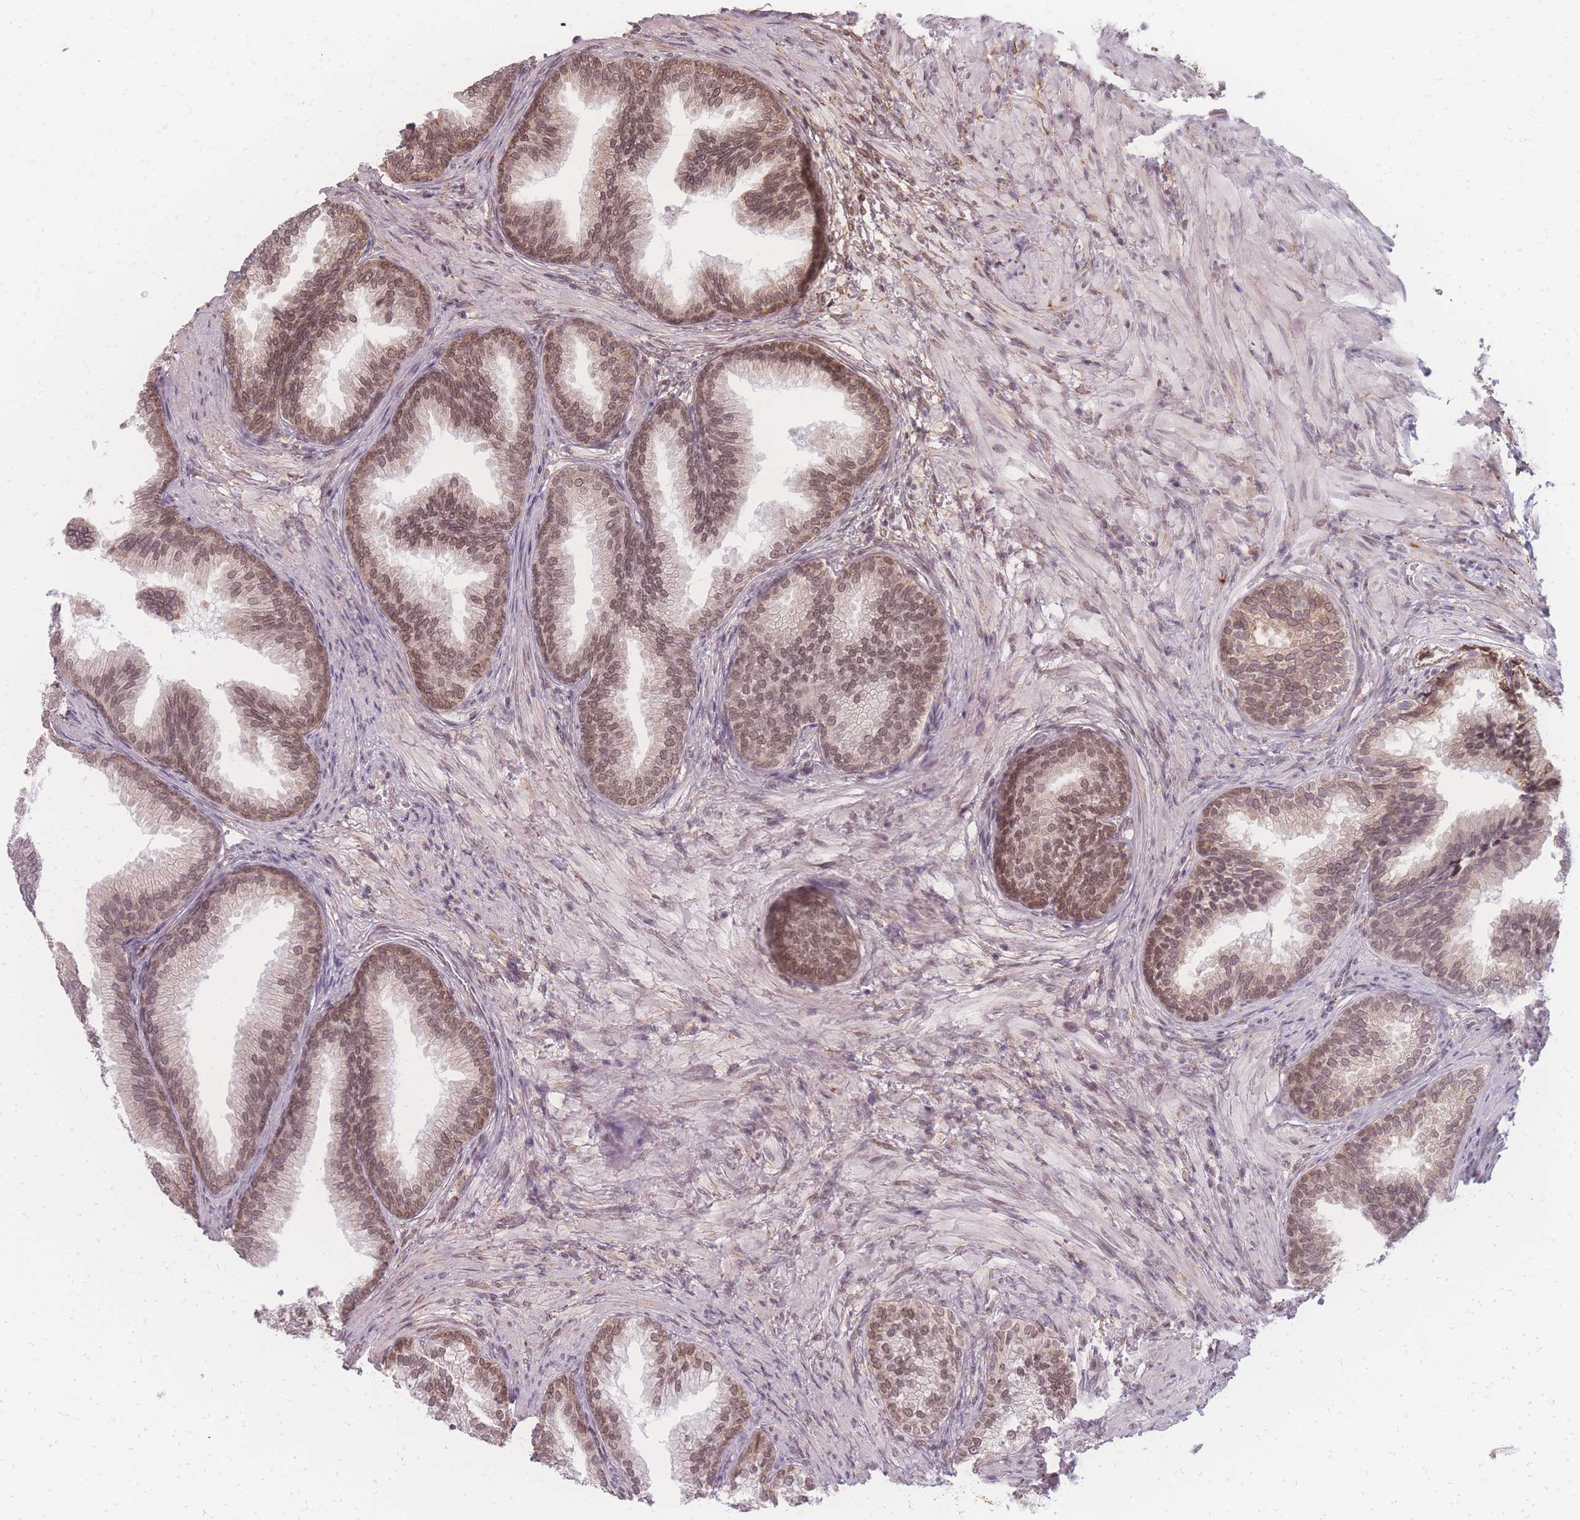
{"staining": {"intensity": "moderate", "quantity": "25%-75%", "location": "nuclear"}, "tissue": "prostate", "cell_type": "Glandular cells", "image_type": "normal", "snomed": [{"axis": "morphology", "description": "Normal tissue, NOS"}, {"axis": "topography", "description": "Prostate"}], "caption": "This micrograph displays immunohistochemistry (IHC) staining of benign prostate, with medium moderate nuclear staining in approximately 25%-75% of glandular cells.", "gene": "ZC3H13", "patient": {"sex": "male", "age": 76}}